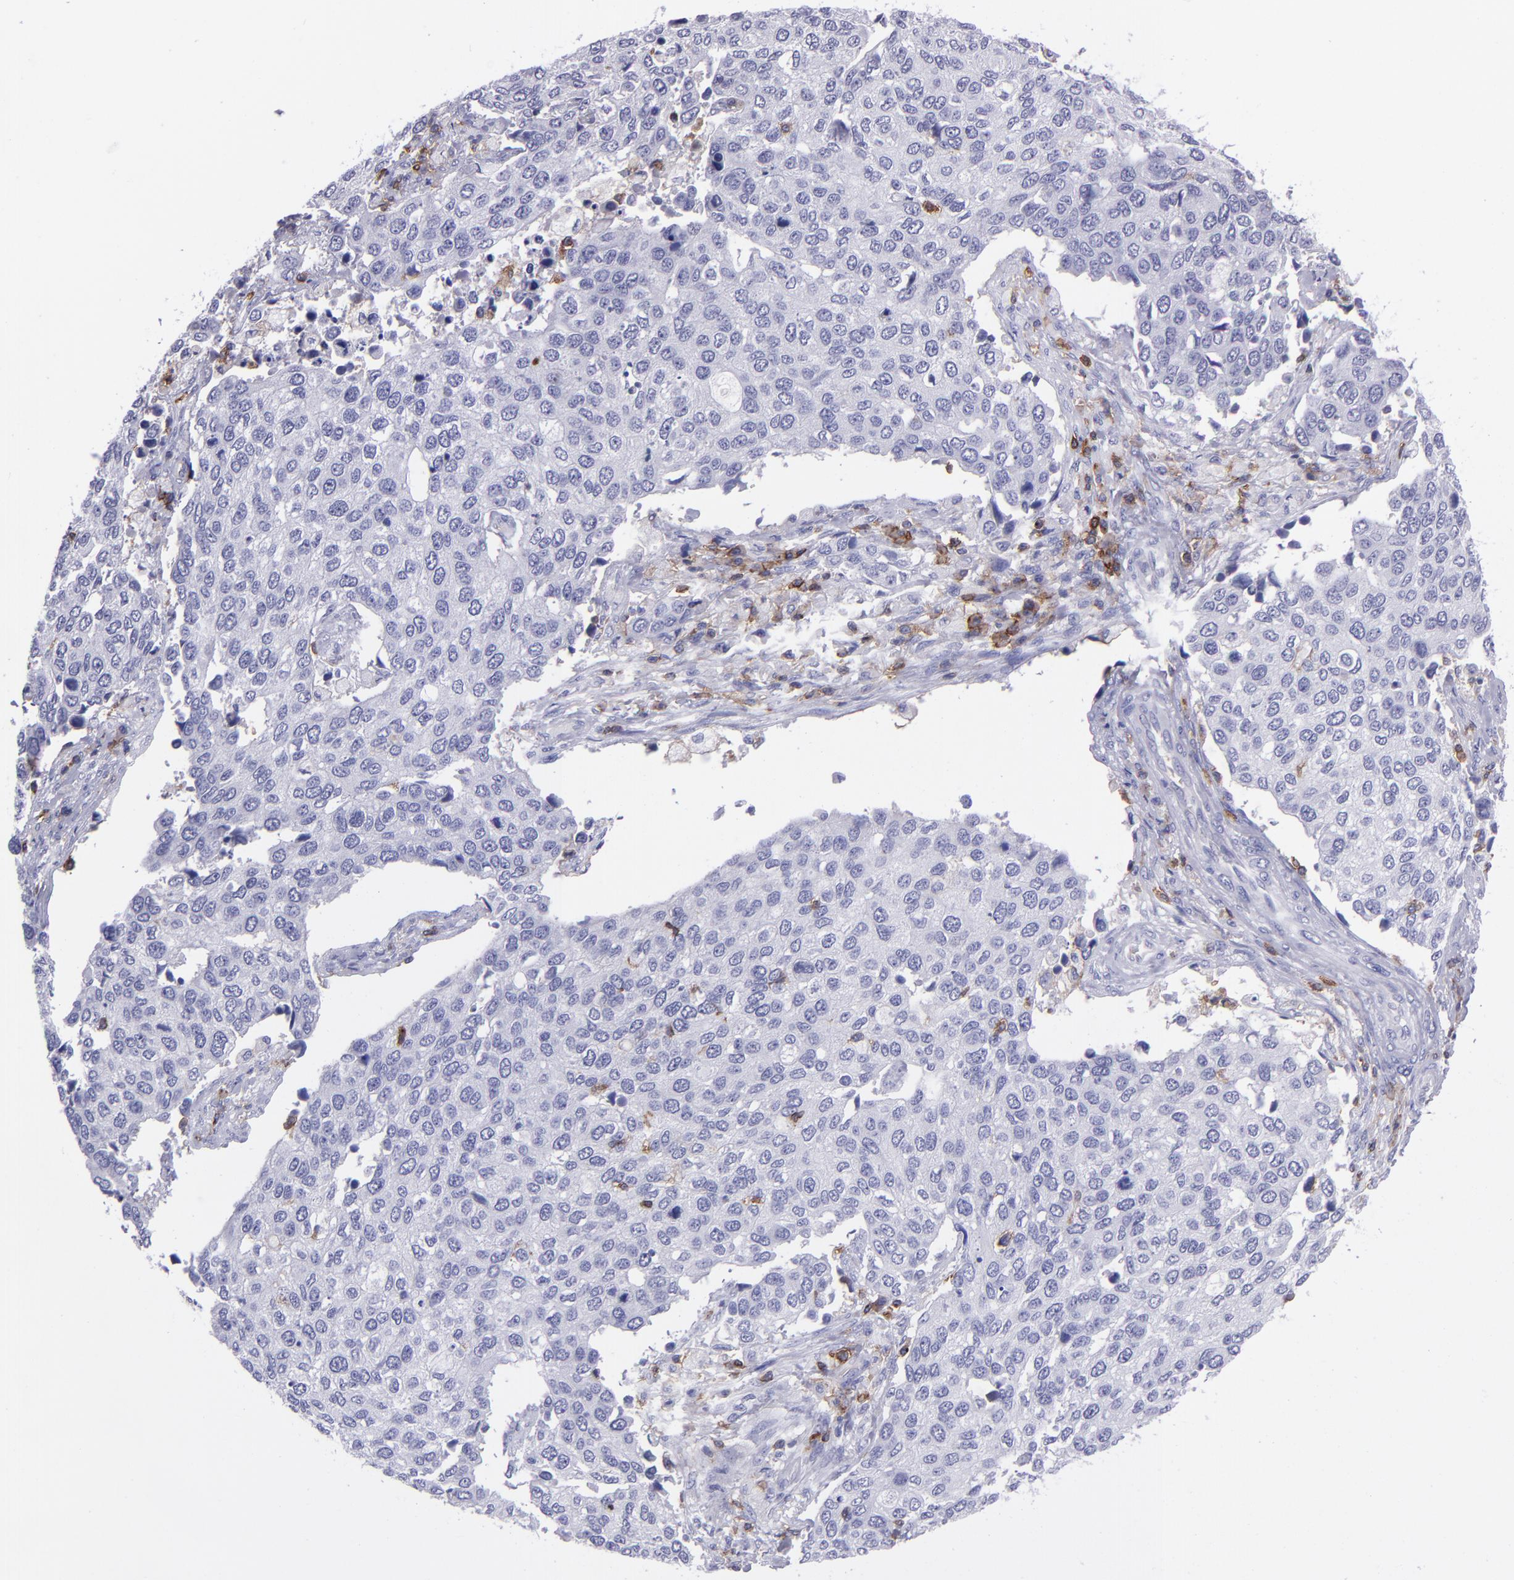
{"staining": {"intensity": "negative", "quantity": "none", "location": "none"}, "tissue": "cervical cancer", "cell_type": "Tumor cells", "image_type": "cancer", "snomed": [{"axis": "morphology", "description": "Squamous cell carcinoma, NOS"}, {"axis": "topography", "description": "Cervix"}], "caption": "A high-resolution photomicrograph shows immunohistochemistry staining of cervical cancer (squamous cell carcinoma), which demonstrates no significant staining in tumor cells.", "gene": "ICAM3", "patient": {"sex": "female", "age": 54}}